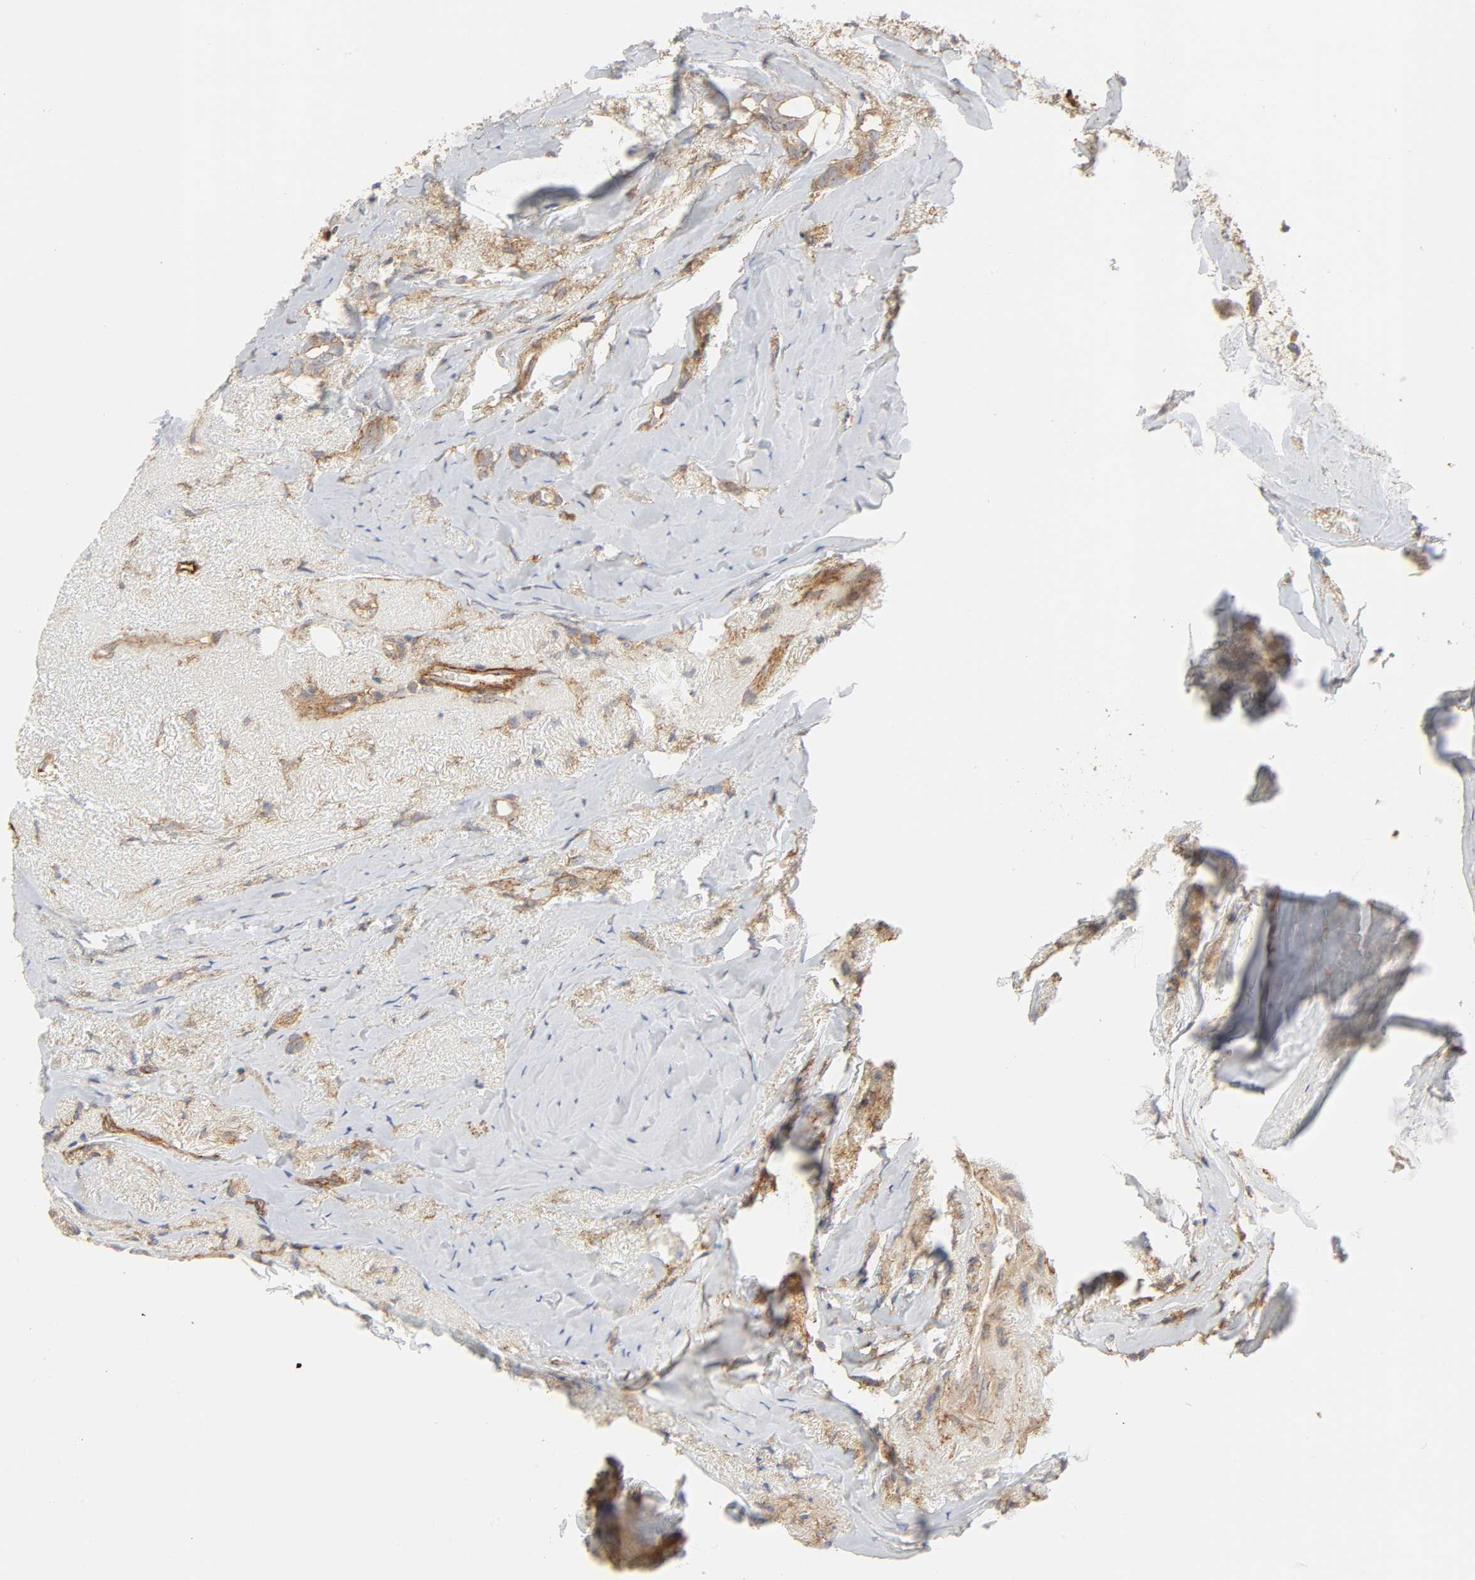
{"staining": {"intensity": "weak", "quantity": ">75%", "location": "cytoplasmic/membranous"}, "tissue": "breast cancer", "cell_type": "Tumor cells", "image_type": "cancer", "snomed": [{"axis": "morphology", "description": "Duct carcinoma"}, {"axis": "topography", "description": "Breast"}], "caption": "Weak cytoplasmic/membranous protein positivity is appreciated in approximately >75% of tumor cells in infiltrating ductal carcinoma (breast). (DAB (3,3'-diaminobenzidine) = brown stain, brightfield microscopy at high magnification).", "gene": "AP2A1", "patient": {"sex": "female", "age": 54}}